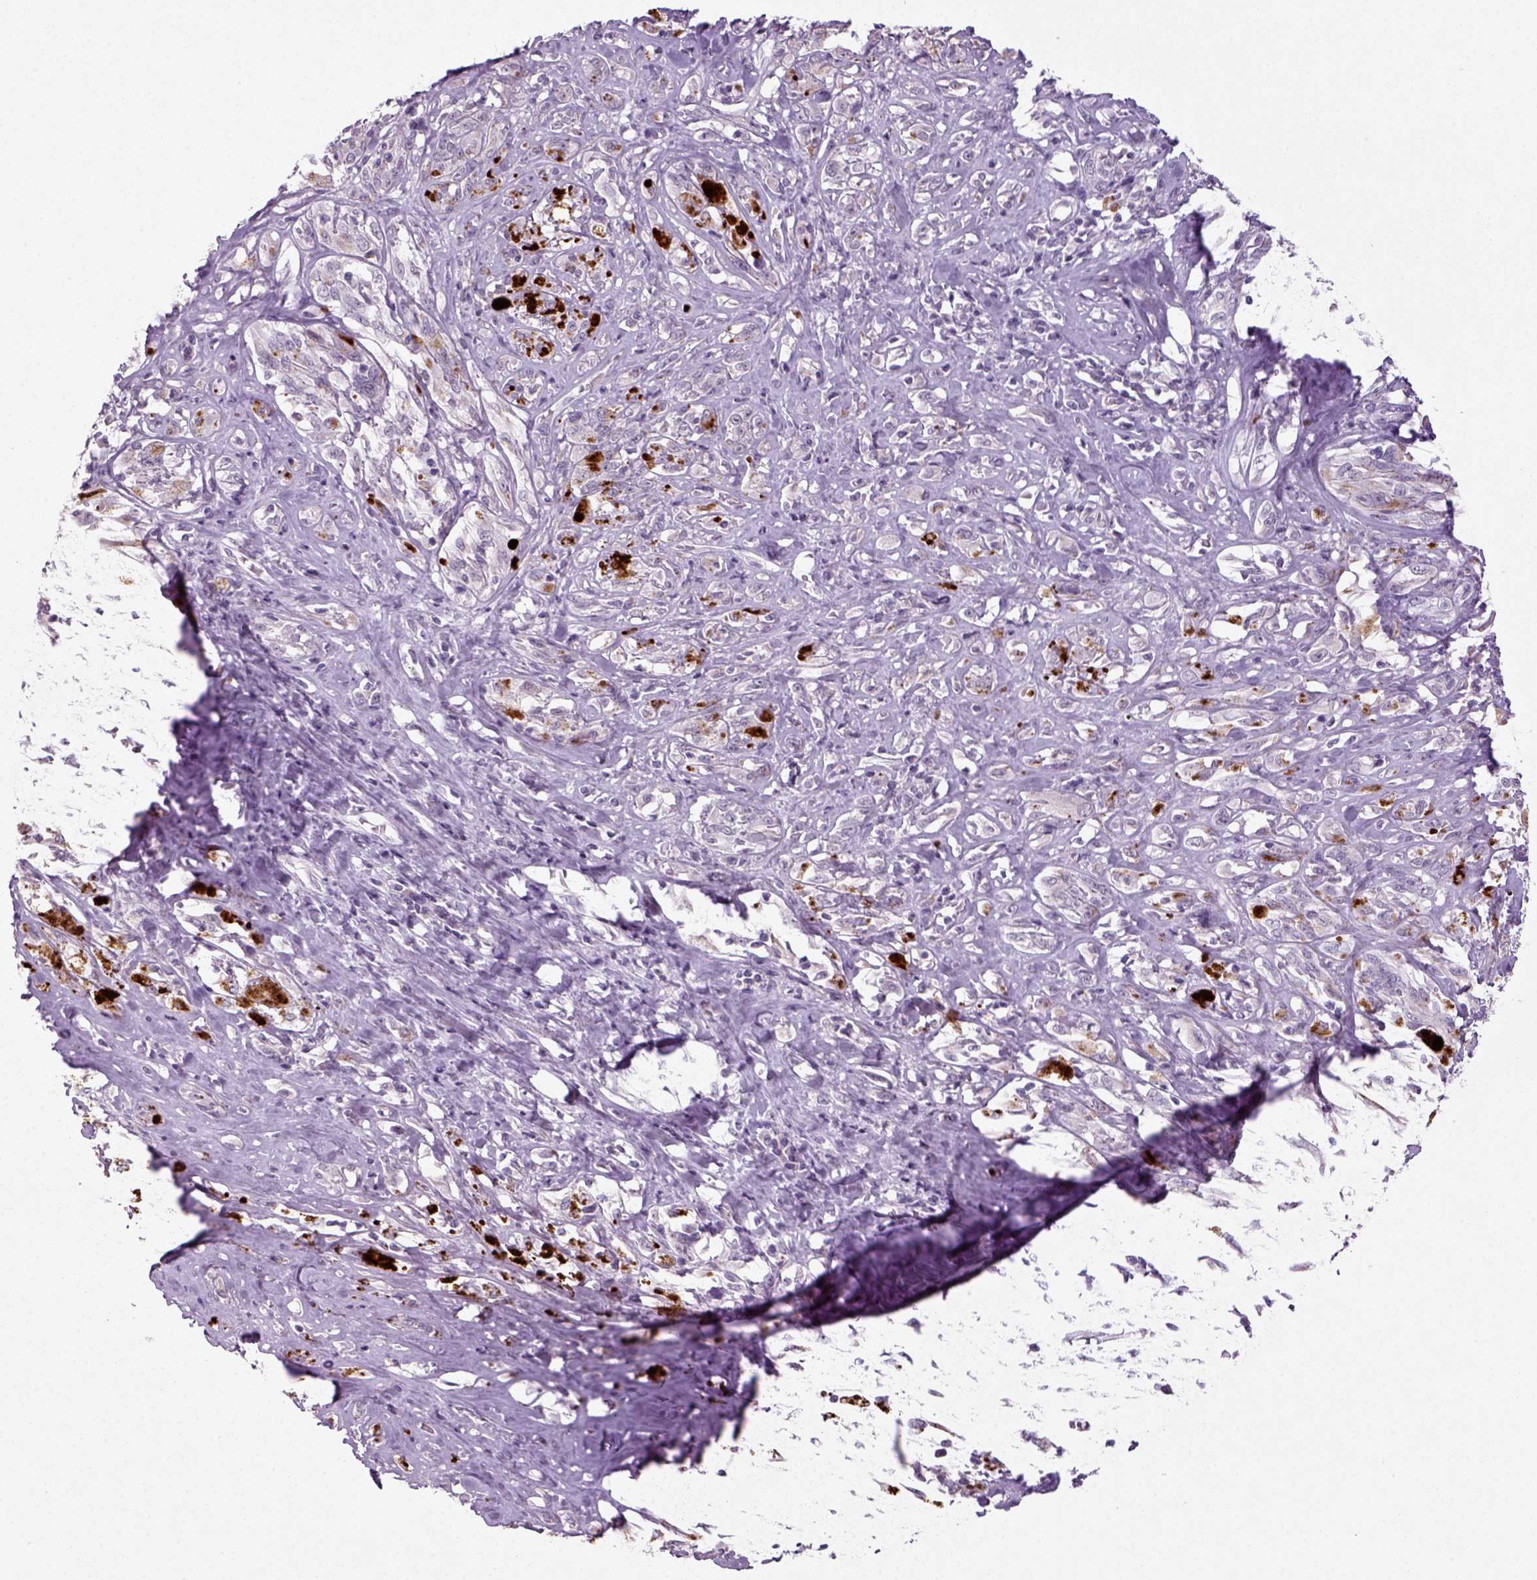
{"staining": {"intensity": "negative", "quantity": "none", "location": "none"}, "tissue": "melanoma", "cell_type": "Tumor cells", "image_type": "cancer", "snomed": [{"axis": "morphology", "description": "Malignant melanoma, NOS"}, {"axis": "topography", "description": "Skin"}], "caption": "Malignant melanoma was stained to show a protein in brown. There is no significant staining in tumor cells.", "gene": "SYNGAP1", "patient": {"sex": "female", "age": 91}}